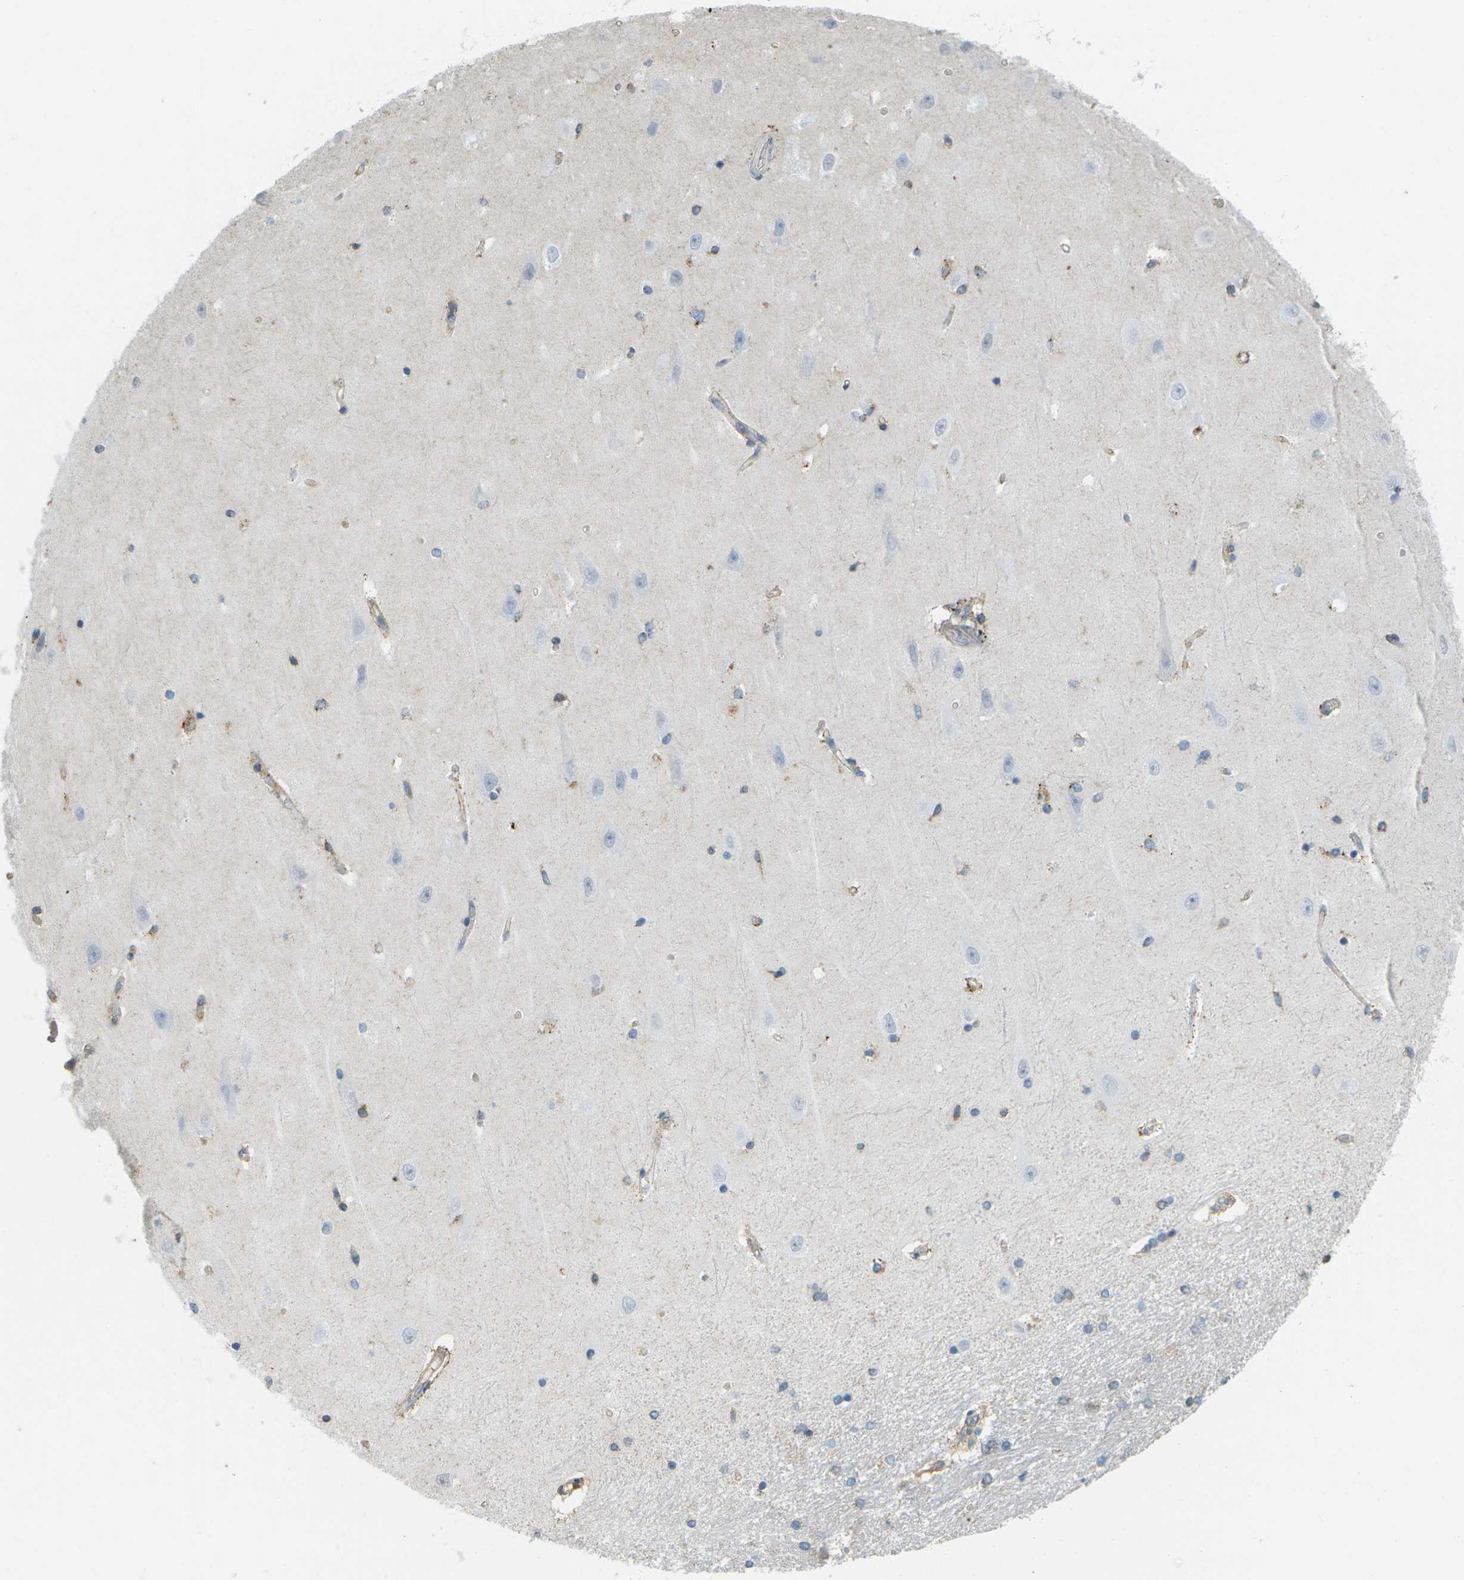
{"staining": {"intensity": "moderate", "quantity": "<25%", "location": "cytoplasmic/membranous"}, "tissue": "hippocampus", "cell_type": "Glial cells", "image_type": "normal", "snomed": [{"axis": "morphology", "description": "Normal tissue, NOS"}, {"axis": "topography", "description": "Hippocampus"}], "caption": "Glial cells reveal moderate cytoplasmic/membranous staining in about <25% of cells in unremarkable hippocampus. (brown staining indicates protein expression, while blue staining denotes nuclei).", "gene": "CACHD1", "patient": {"sex": "male", "age": 45}}